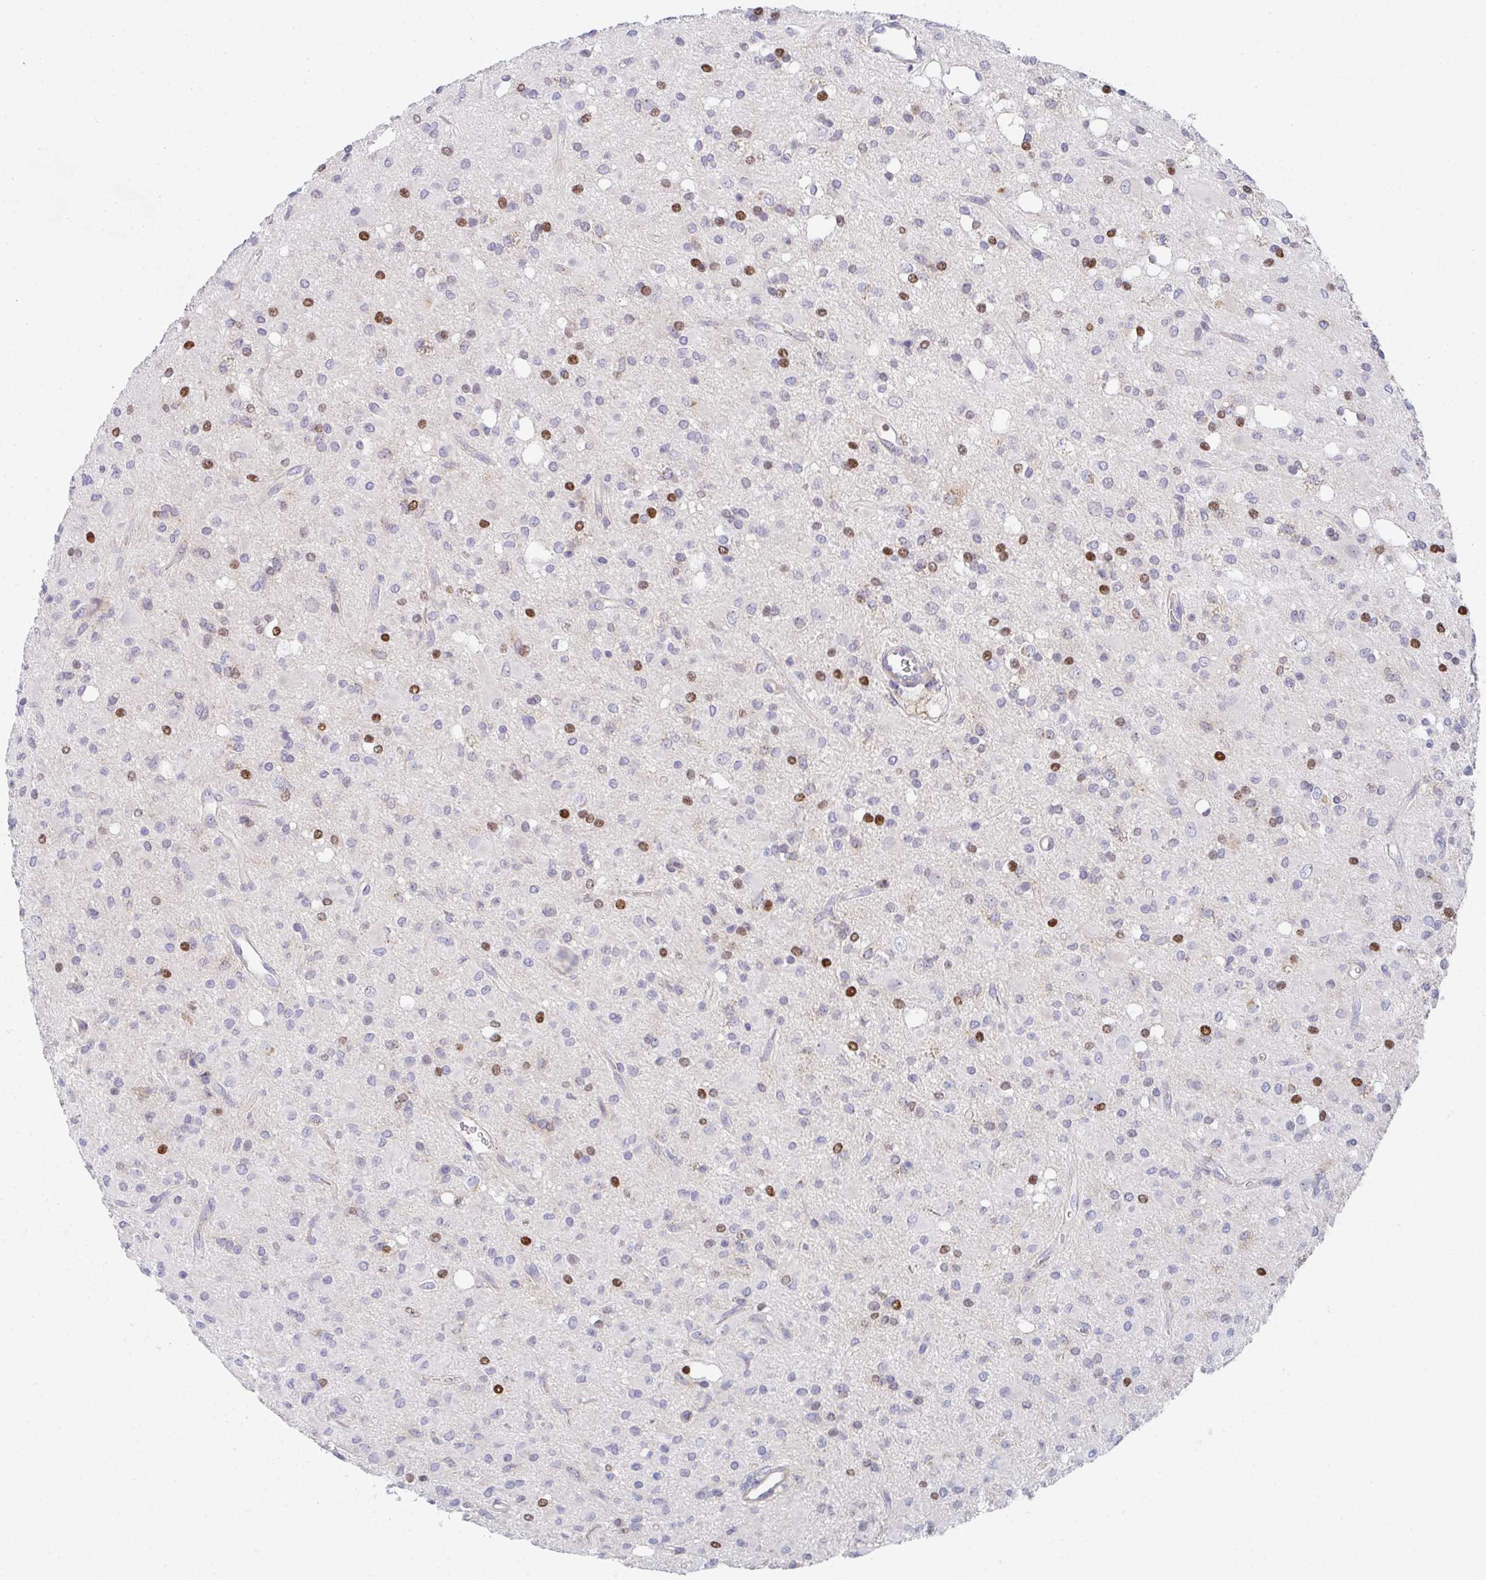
{"staining": {"intensity": "strong", "quantity": "<25%", "location": "nuclear"}, "tissue": "glioma", "cell_type": "Tumor cells", "image_type": "cancer", "snomed": [{"axis": "morphology", "description": "Glioma, malignant, Low grade"}, {"axis": "topography", "description": "Brain"}], "caption": "DAB immunohistochemical staining of glioma displays strong nuclear protein staining in approximately <25% of tumor cells.", "gene": "KLHL33", "patient": {"sex": "female", "age": 33}}